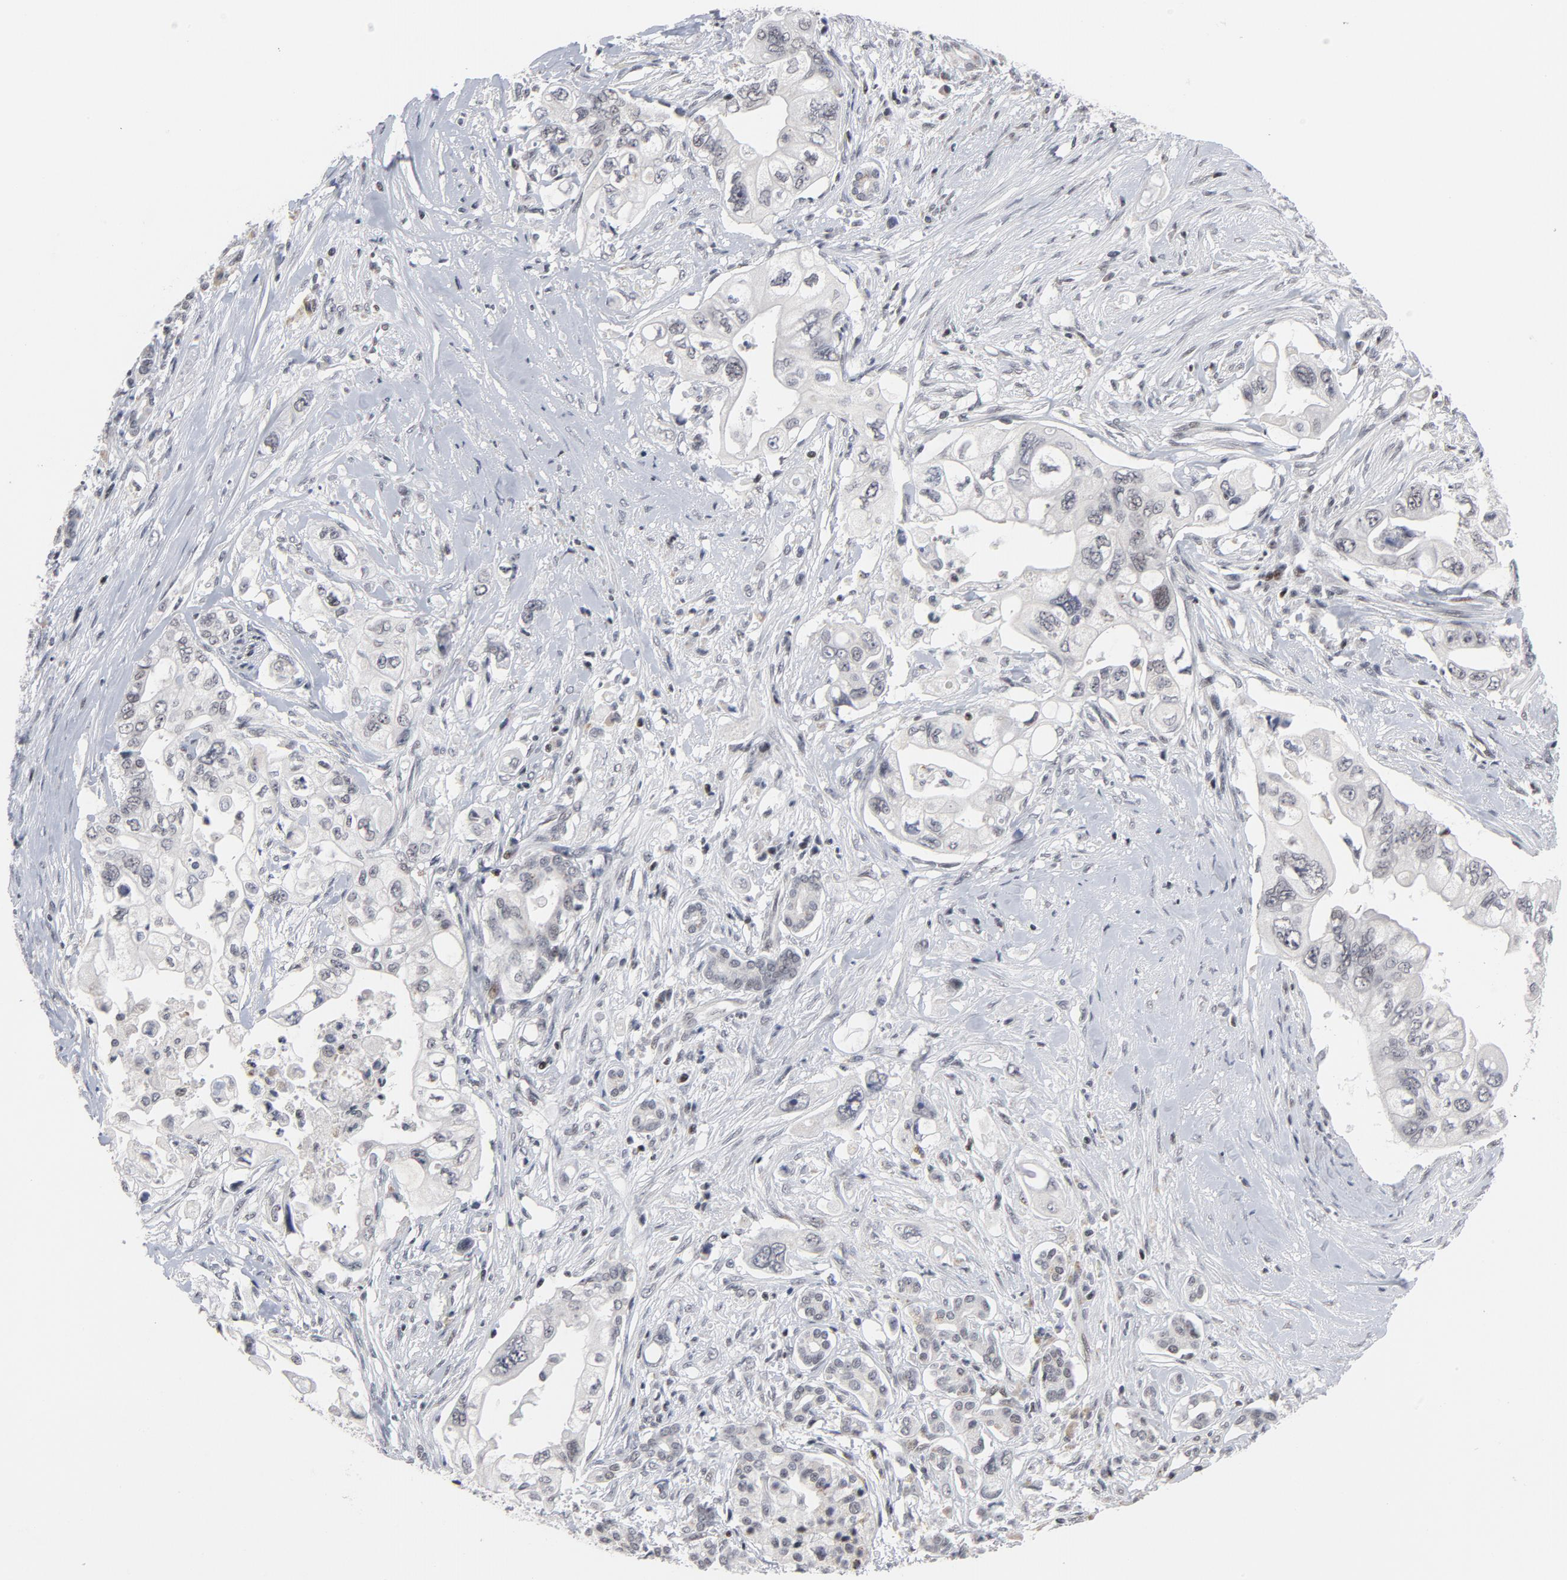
{"staining": {"intensity": "weak", "quantity": "<25%", "location": "nuclear"}, "tissue": "pancreatic cancer", "cell_type": "Tumor cells", "image_type": "cancer", "snomed": [{"axis": "morphology", "description": "Normal tissue, NOS"}, {"axis": "topography", "description": "Pancreas"}], "caption": "An immunohistochemistry photomicrograph of pancreatic cancer is shown. There is no staining in tumor cells of pancreatic cancer. (DAB (3,3'-diaminobenzidine) immunohistochemistry (IHC) with hematoxylin counter stain).", "gene": "GABPA", "patient": {"sex": "male", "age": 42}}